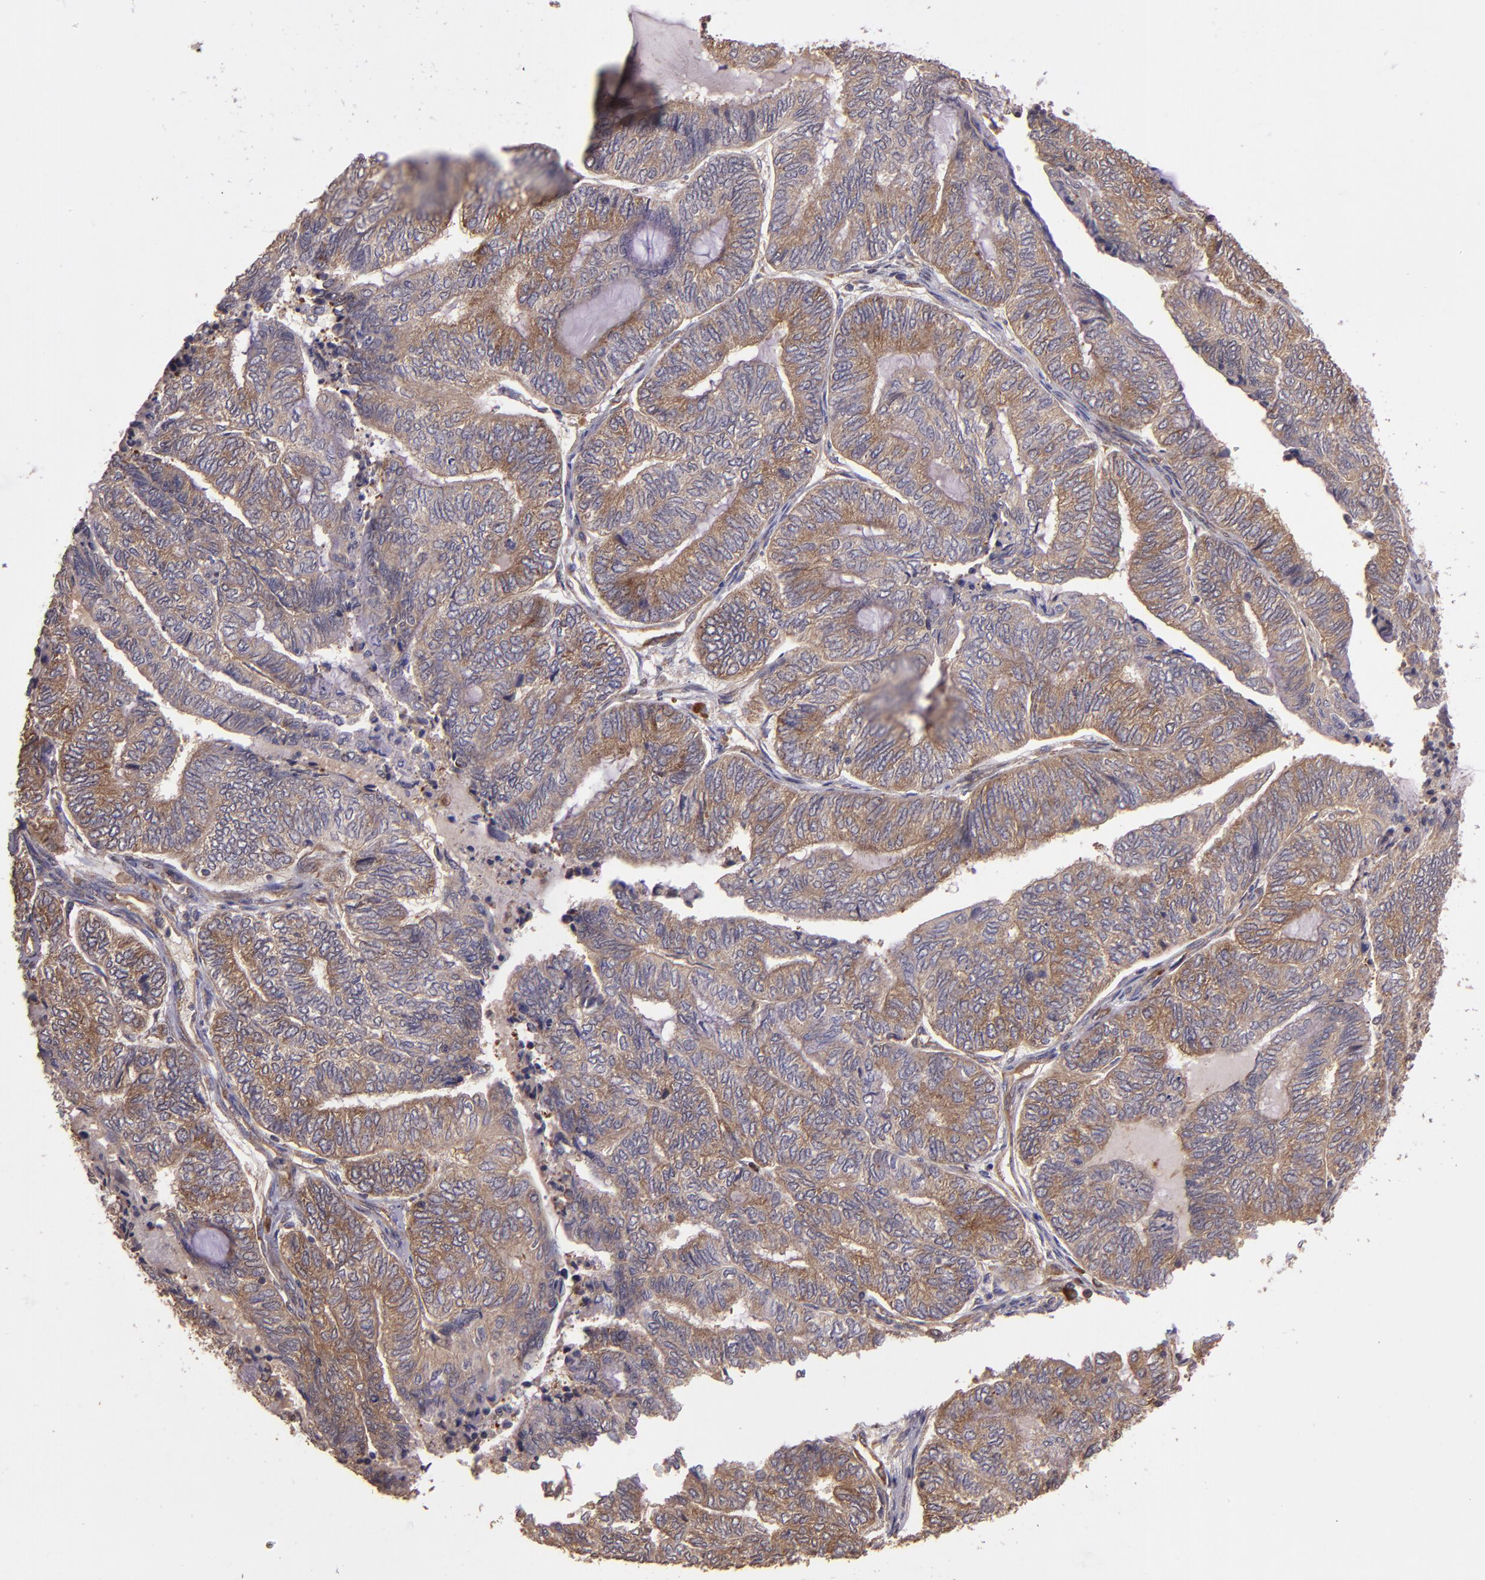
{"staining": {"intensity": "strong", "quantity": ">75%", "location": "cytoplasmic/membranous"}, "tissue": "endometrial cancer", "cell_type": "Tumor cells", "image_type": "cancer", "snomed": [{"axis": "morphology", "description": "Adenocarcinoma, NOS"}, {"axis": "topography", "description": "Uterus"}, {"axis": "topography", "description": "Endometrium"}], "caption": "Human endometrial cancer stained with a brown dye shows strong cytoplasmic/membranous positive positivity in about >75% of tumor cells.", "gene": "USP51", "patient": {"sex": "female", "age": 70}}